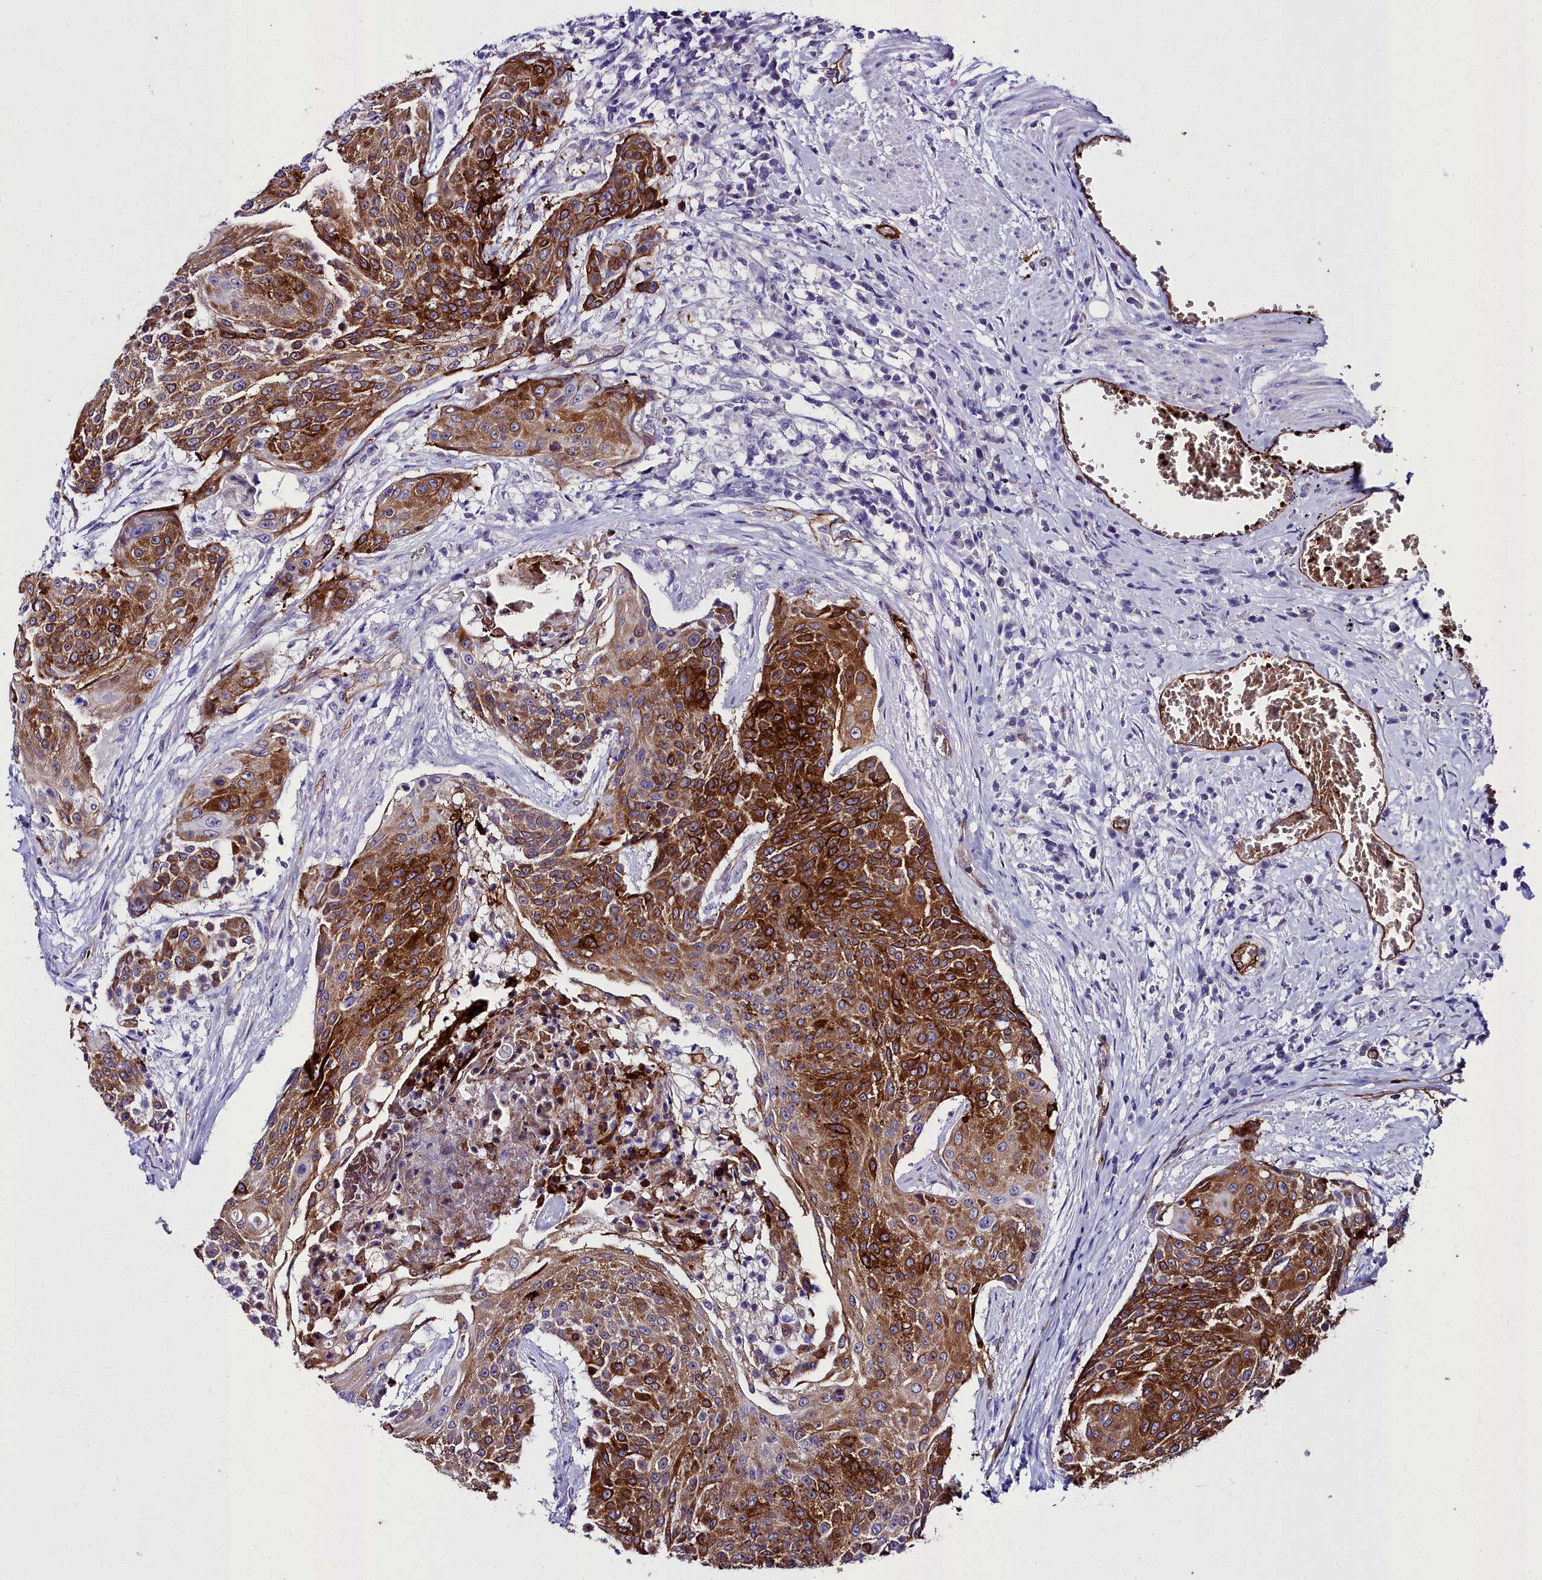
{"staining": {"intensity": "strong", "quantity": ">75%", "location": "cytoplasmic/membranous"}, "tissue": "urothelial cancer", "cell_type": "Tumor cells", "image_type": "cancer", "snomed": [{"axis": "morphology", "description": "Urothelial carcinoma, High grade"}, {"axis": "topography", "description": "Urinary bladder"}], "caption": "The image demonstrates a brown stain indicating the presence of a protein in the cytoplasmic/membranous of tumor cells in high-grade urothelial carcinoma.", "gene": "CYP4F11", "patient": {"sex": "female", "age": 63}}